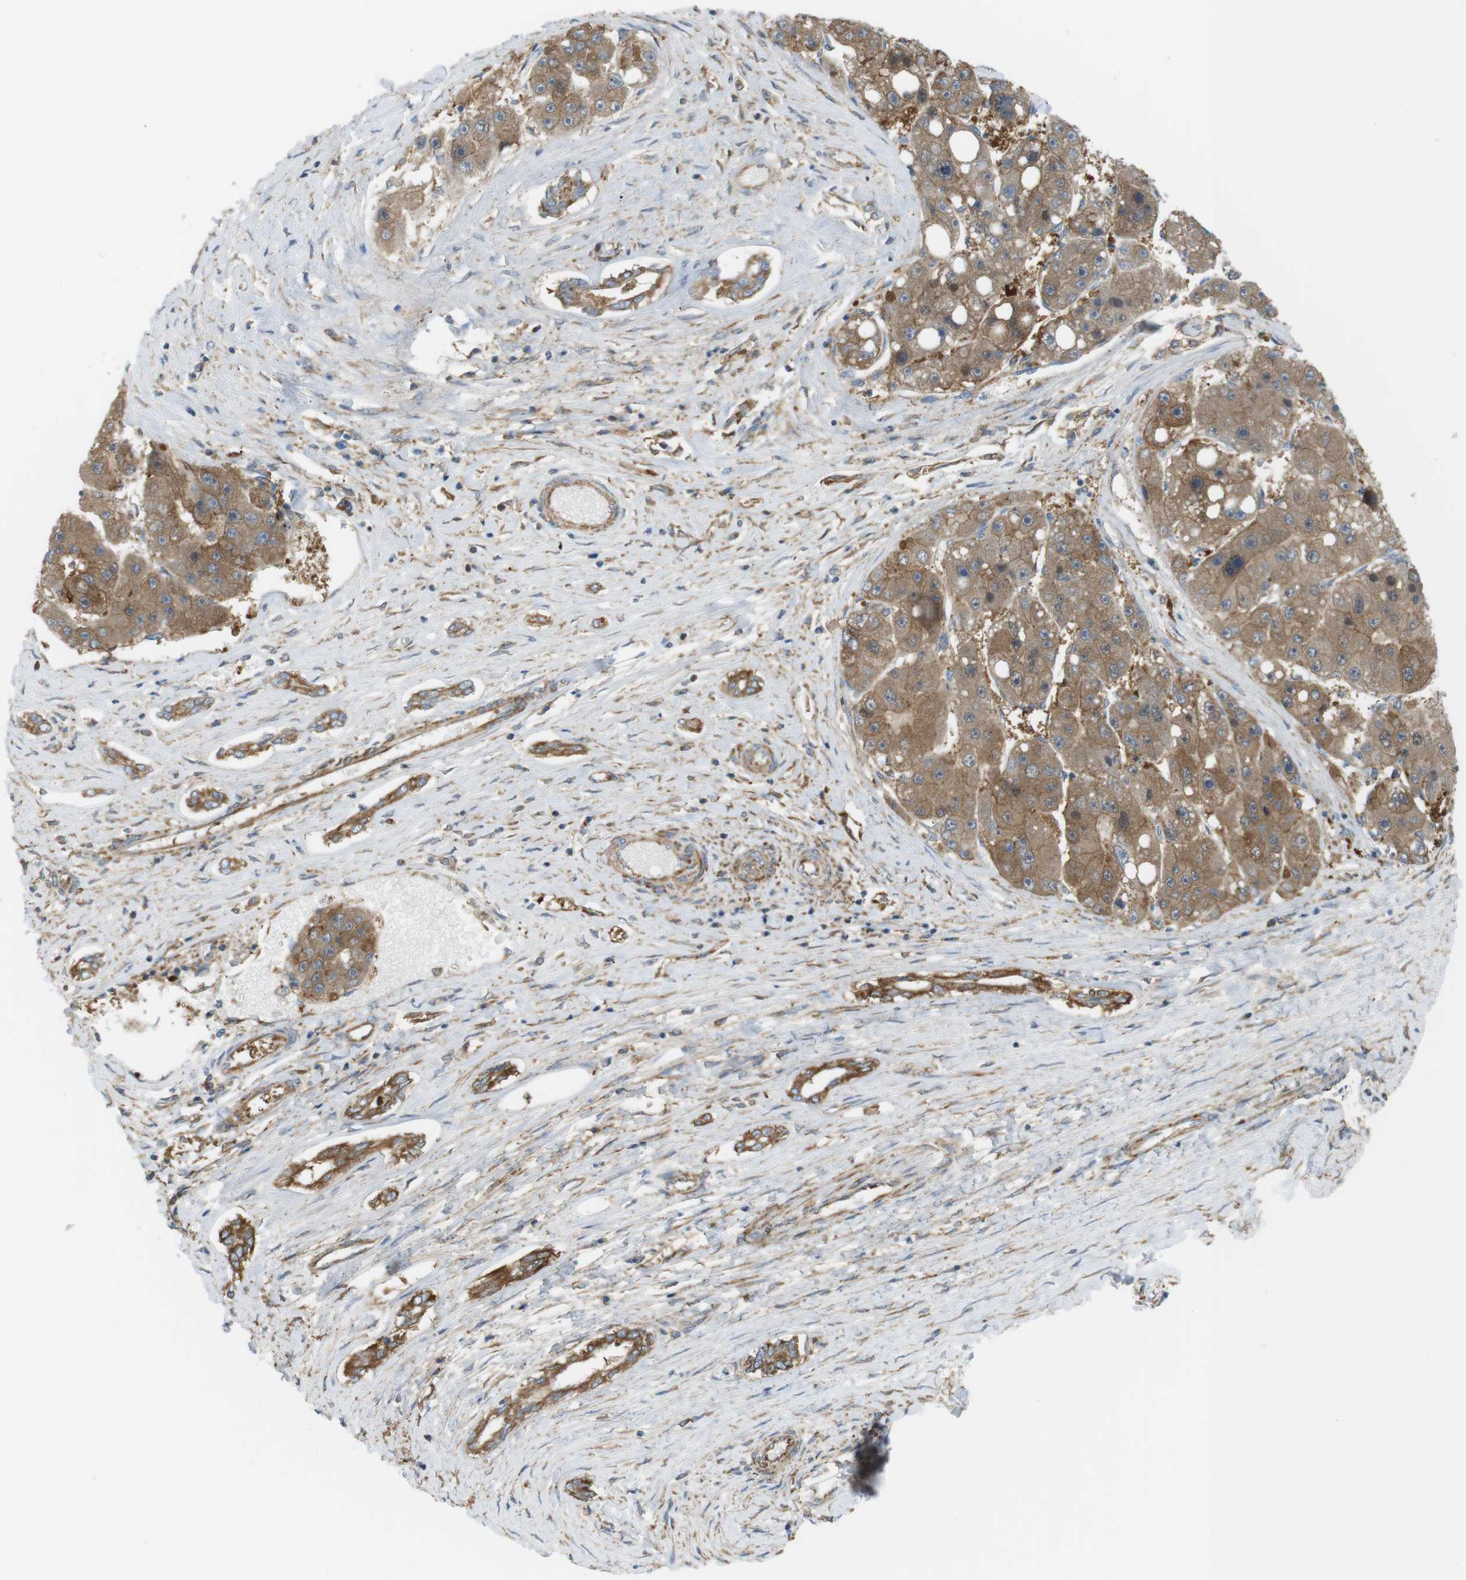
{"staining": {"intensity": "moderate", "quantity": ">75%", "location": "cytoplasmic/membranous"}, "tissue": "liver cancer", "cell_type": "Tumor cells", "image_type": "cancer", "snomed": [{"axis": "morphology", "description": "Carcinoma, Hepatocellular, NOS"}, {"axis": "topography", "description": "Liver"}], "caption": "DAB (3,3'-diaminobenzidine) immunohistochemical staining of human liver hepatocellular carcinoma exhibits moderate cytoplasmic/membranous protein expression in approximately >75% of tumor cells.", "gene": "PEPD", "patient": {"sex": "female", "age": 61}}